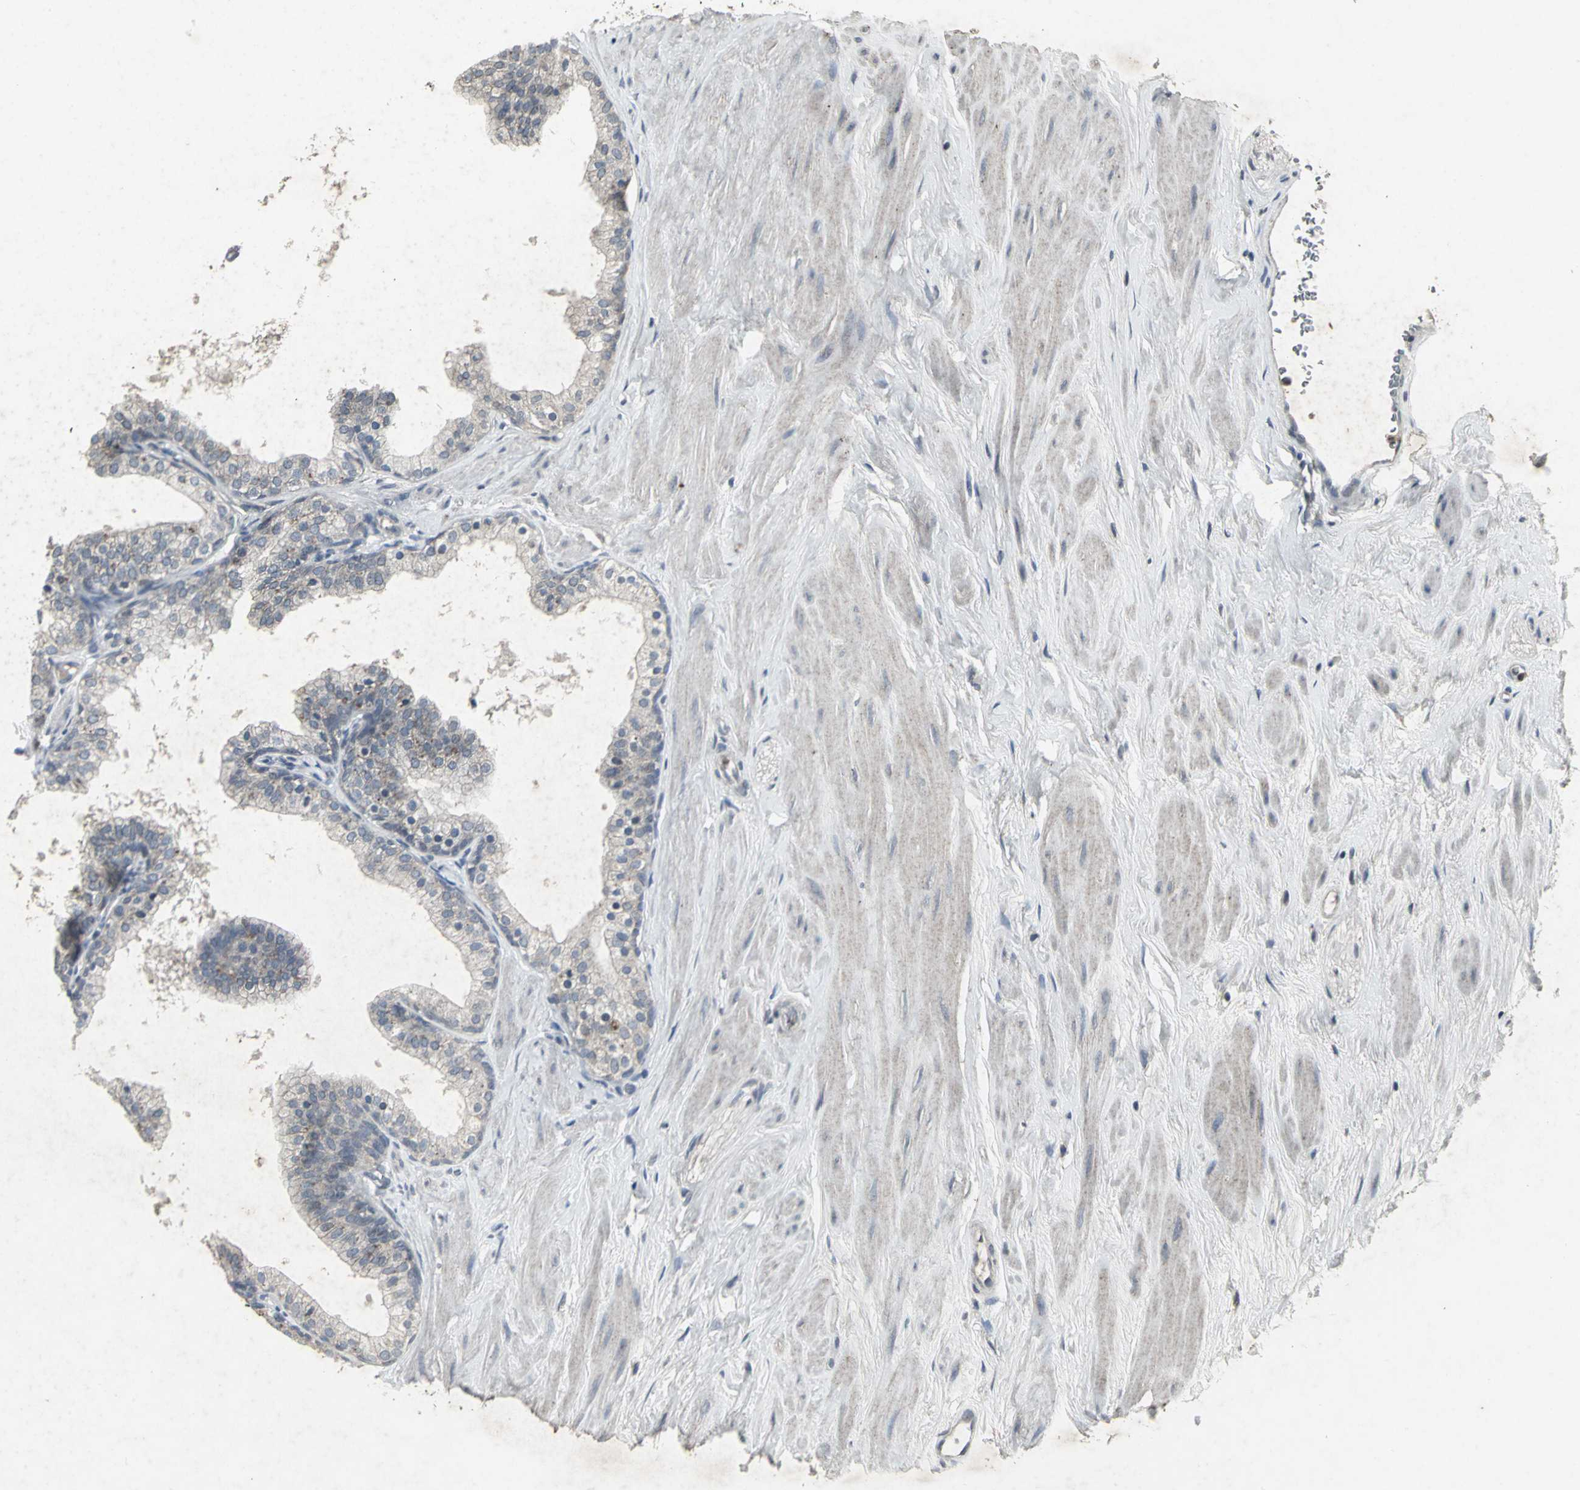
{"staining": {"intensity": "weak", "quantity": "<25%", "location": "cytoplasmic/membranous"}, "tissue": "prostate", "cell_type": "Glandular cells", "image_type": "normal", "snomed": [{"axis": "morphology", "description": "Normal tissue, NOS"}, {"axis": "topography", "description": "Prostate"}], "caption": "DAB immunohistochemical staining of benign human prostate displays no significant expression in glandular cells.", "gene": "BMP4", "patient": {"sex": "male", "age": 60}}